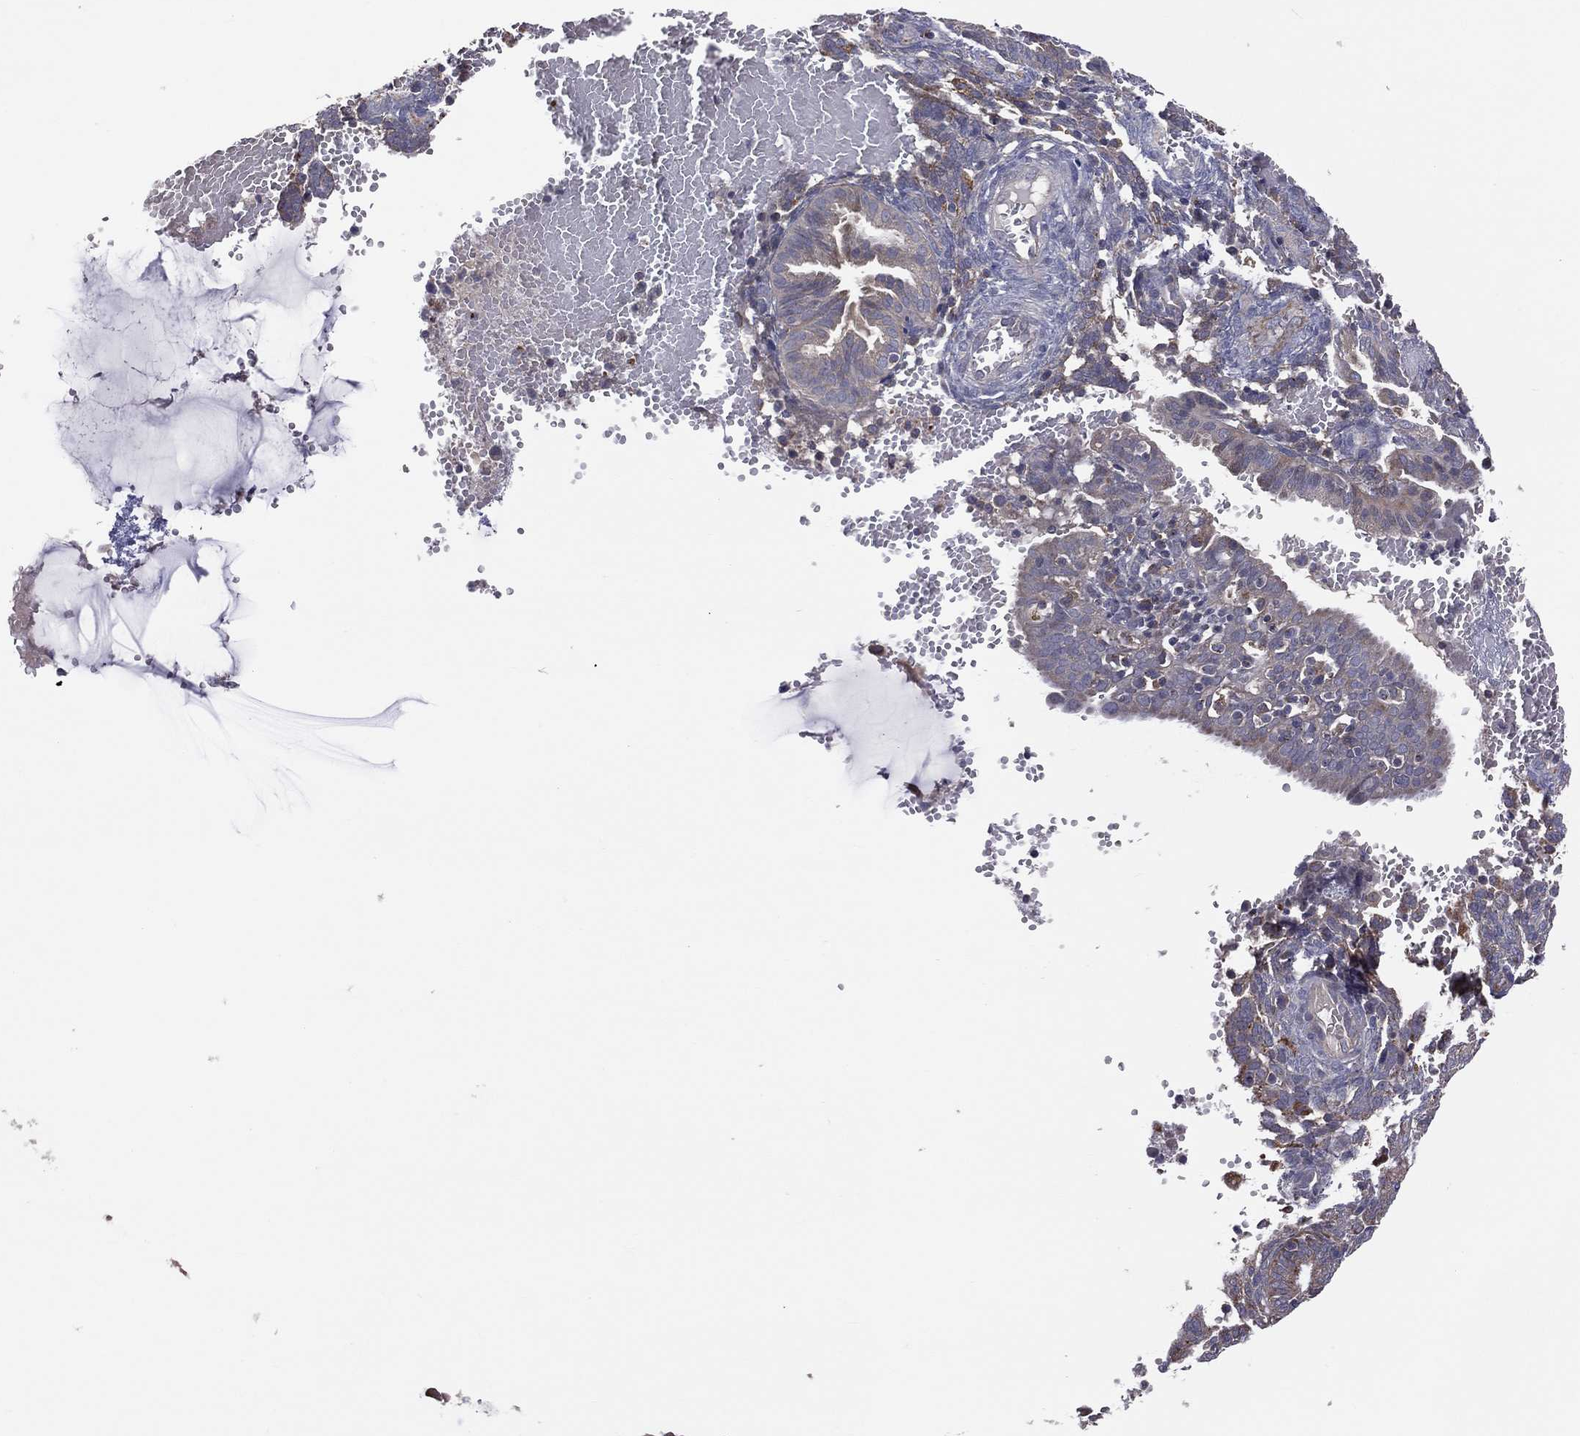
{"staining": {"intensity": "negative", "quantity": "none", "location": "none"}, "tissue": "endometrium", "cell_type": "Cells in endometrial stroma", "image_type": "normal", "snomed": [{"axis": "morphology", "description": "Normal tissue, NOS"}, {"axis": "topography", "description": "Endometrium"}], "caption": "DAB (3,3'-diaminobenzidine) immunohistochemical staining of unremarkable endometrium displays no significant staining in cells in endometrial stroma. (Stains: DAB IHC with hematoxylin counter stain, Microscopy: brightfield microscopy at high magnification).", "gene": "STARD3", "patient": {"sex": "female", "age": 42}}